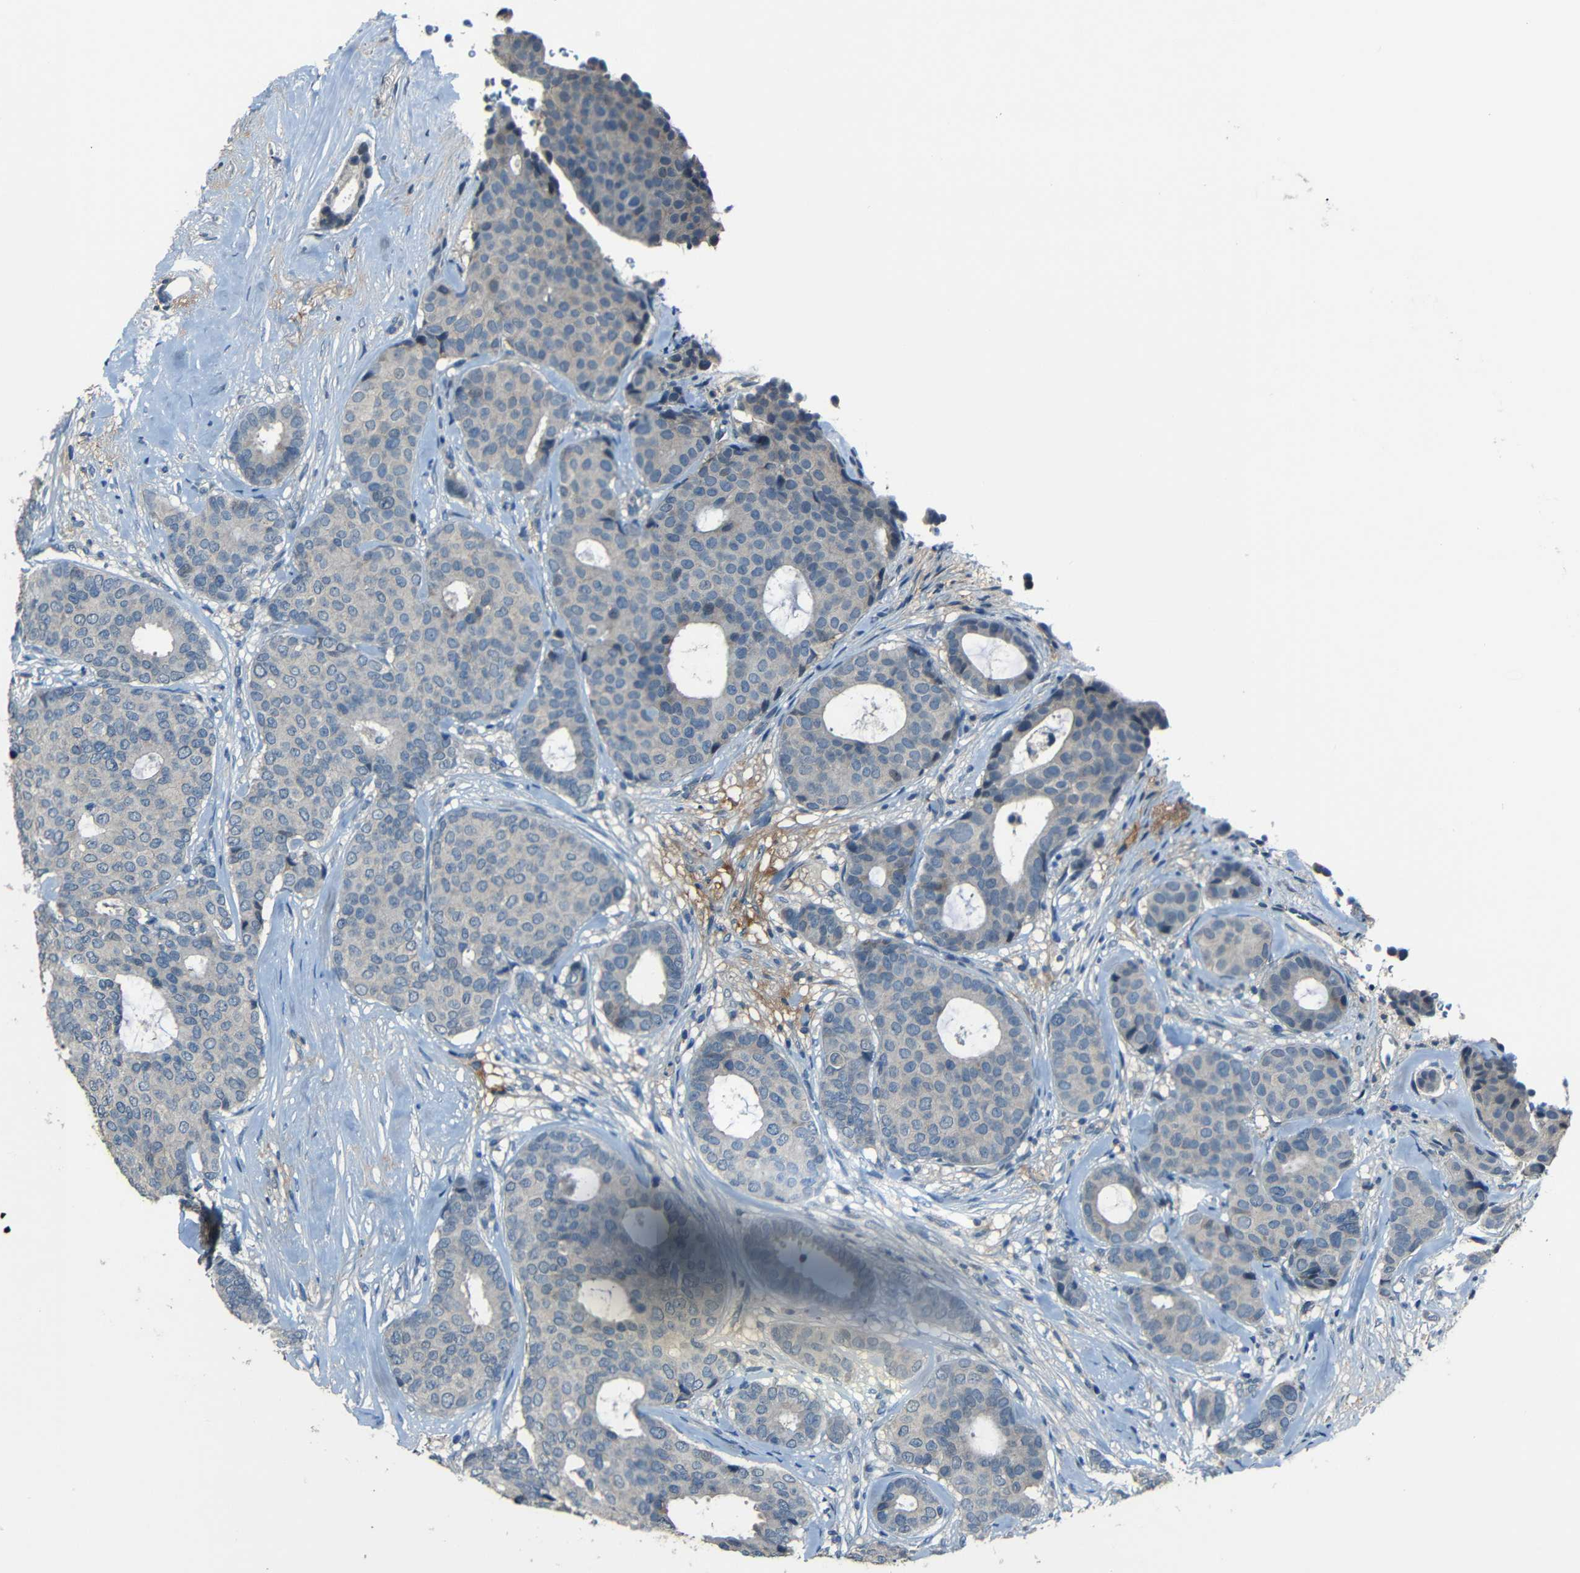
{"staining": {"intensity": "negative", "quantity": "none", "location": "none"}, "tissue": "breast cancer", "cell_type": "Tumor cells", "image_type": "cancer", "snomed": [{"axis": "morphology", "description": "Duct carcinoma"}, {"axis": "topography", "description": "Breast"}], "caption": "Breast cancer (intraductal carcinoma) stained for a protein using immunohistochemistry demonstrates no expression tumor cells.", "gene": "SLA", "patient": {"sex": "female", "age": 75}}